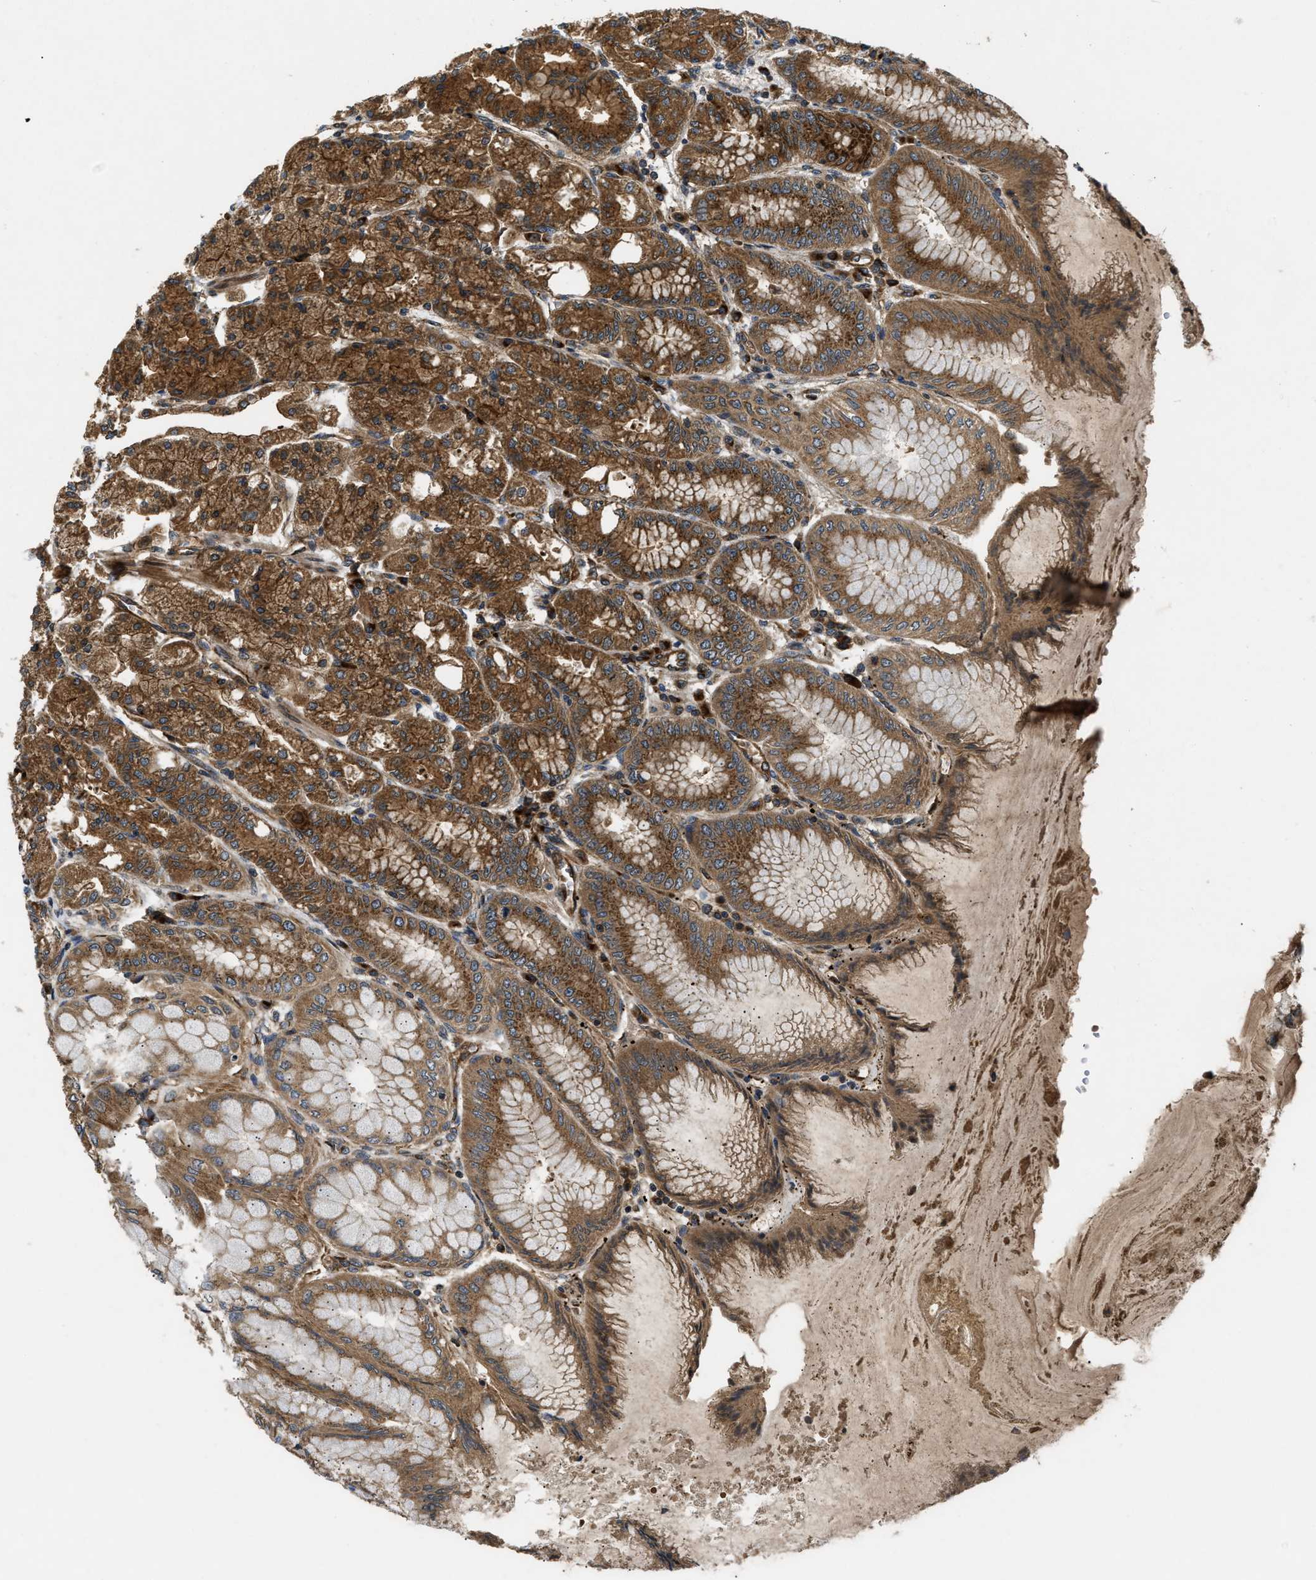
{"staining": {"intensity": "strong", "quantity": ">75%", "location": "cytoplasmic/membranous"}, "tissue": "stomach", "cell_type": "Glandular cells", "image_type": "normal", "snomed": [{"axis": "morphology", "description": "Normal tissue, NOS"}, {"axis": "topography", "description": "Stomach, lower"}], "caption": "A photomicrograph of stomach stained for a protein demonstrates strong cytoplasmic/membranous brown staining in glandular cells. (DAB (3,3'-diaminobenzidine) = brown stain, brightfield microscopy at high magnification).", "gene": "PNPLA8", "patient": {"sex": "male", "age": 71}}